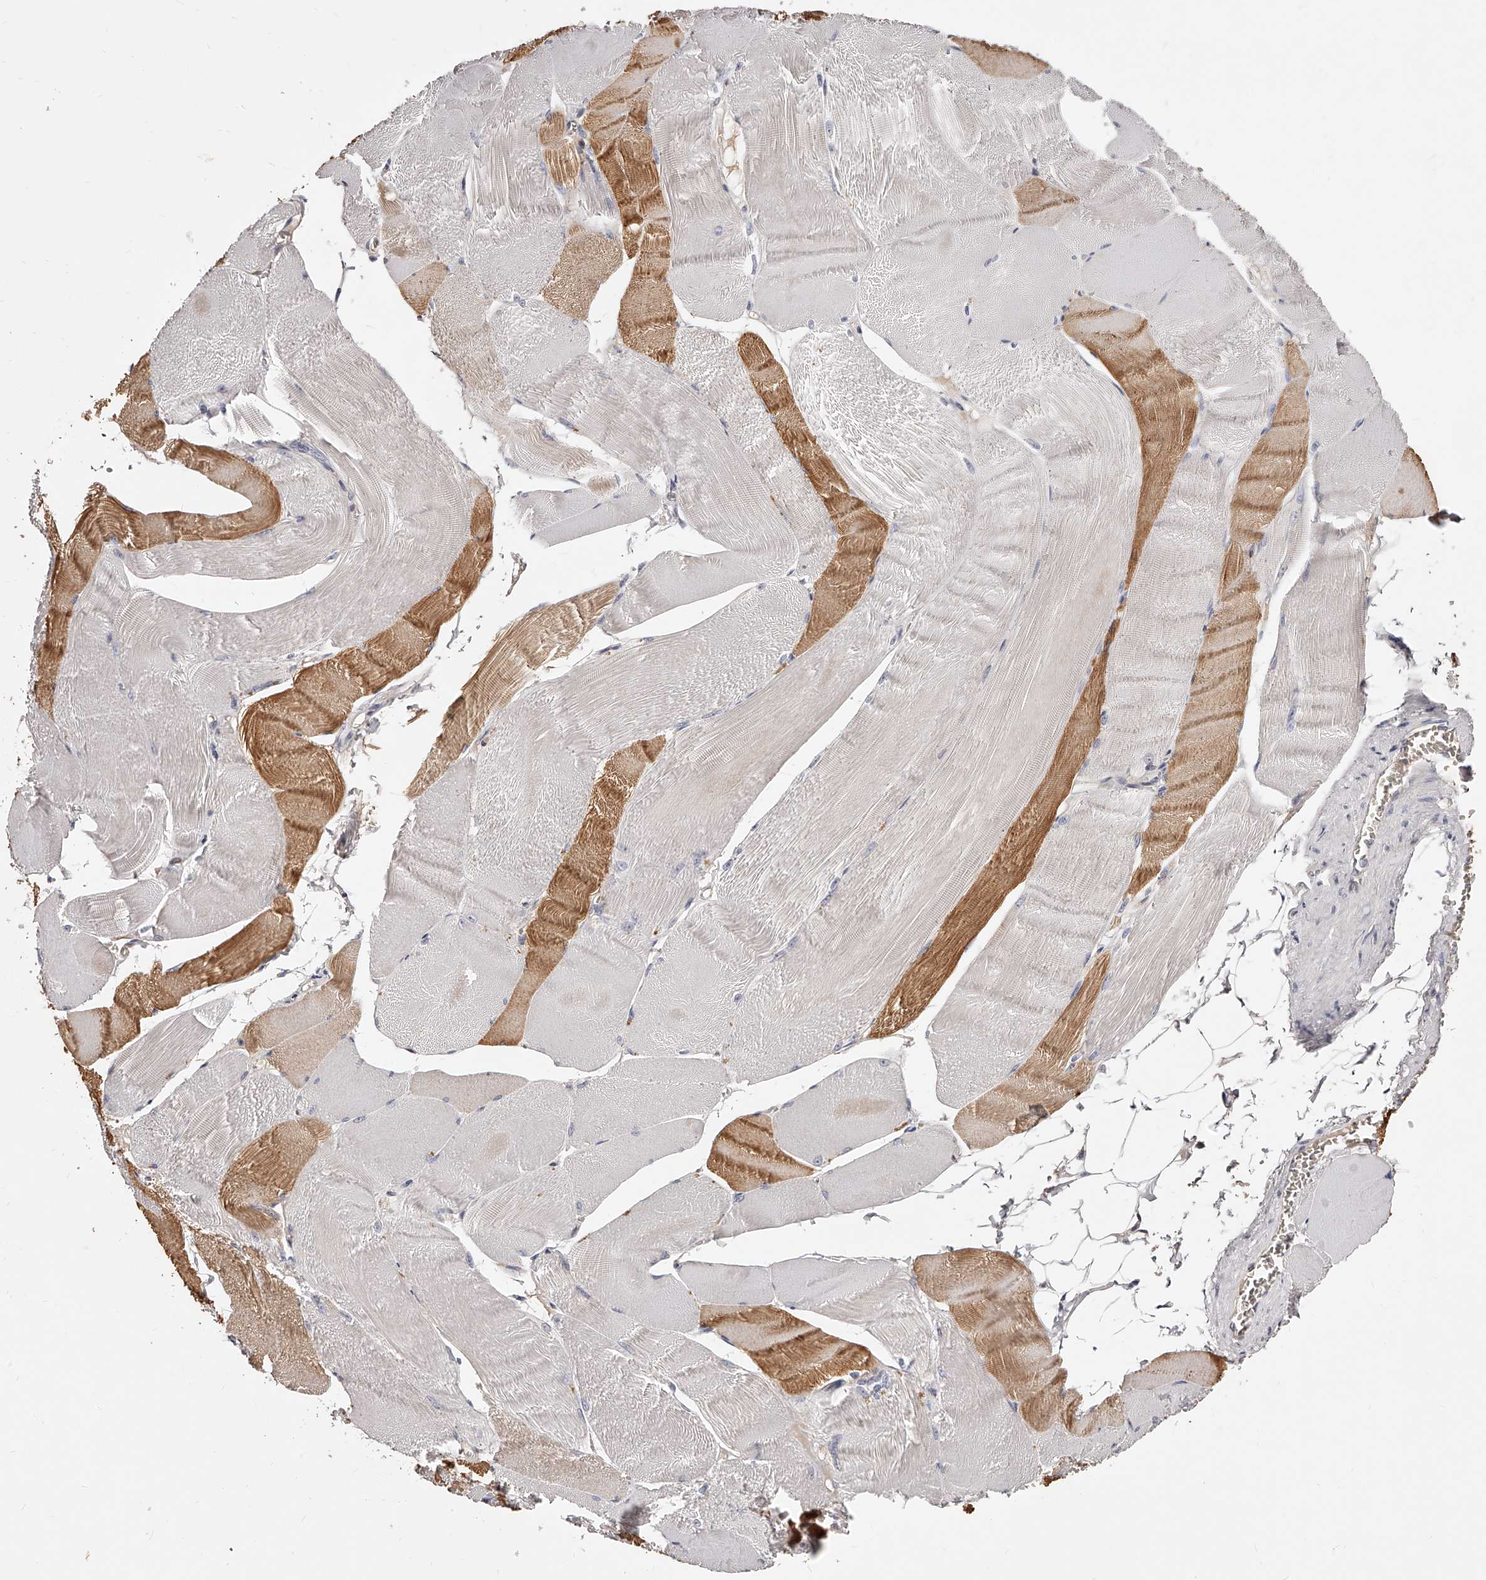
{"staining": {"intensity": "moderate", "quantity": "25%-75%", "location": "cytoplasmic/membranous"}, "tissue": "skeletal muscle", "cell_type": "Myocytes", "image_type": "normal", "snomed": [{"axis": "morphology", "description": "Normal tissue, NOS"}, {"axis": "morphology", "description": "Basal cell carcinoma"}, {"axis": "topography", "description": "Skeletal muscle"}], "caption": "Moderate cytoplasmic/membranous protein positivity is appreciated in about 25%-75% of myocytes in skeletal muscle.", "gene": "PHACTR1", "patient": {"sex": "female", "age": 64}}